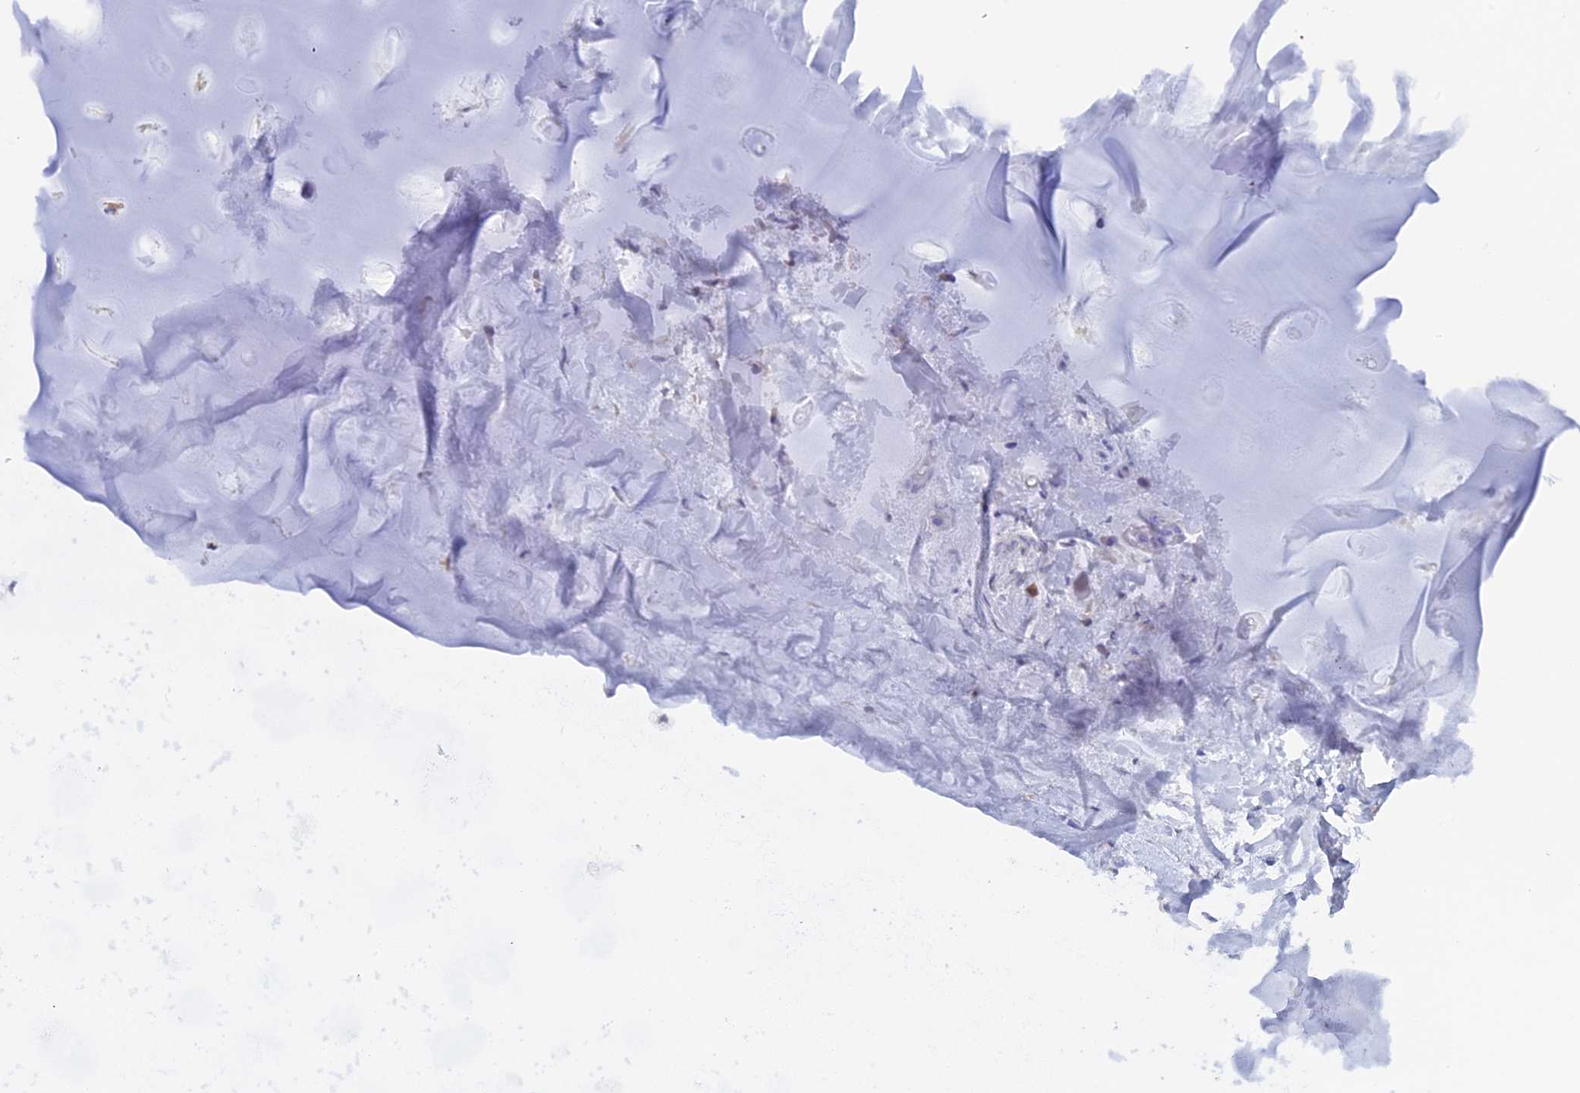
{"staining": {"intensity": "negative", "quantity": "none", "location": "none"}, "tissue": "adipose tissue", "cell_type": "Adipocytes", "image_type": "normal", "snomed": [{"axis": "morphology", "description": "Normal tissue, NOS"}, {"axis": "topography", "description": "Lymph node"}, {"axis": "topography", "description": "Cartilage tissue"}, {"axis": "topography", "description": "Bronchus"}], "caption": "DAB (3,3'-diaminobenzidine) immunohistochemical staining of normal adipose tissue shows no significant positivity in adipocytes.", "gene": "DACT3", "patient": {"sex": "male", "age": 63}}